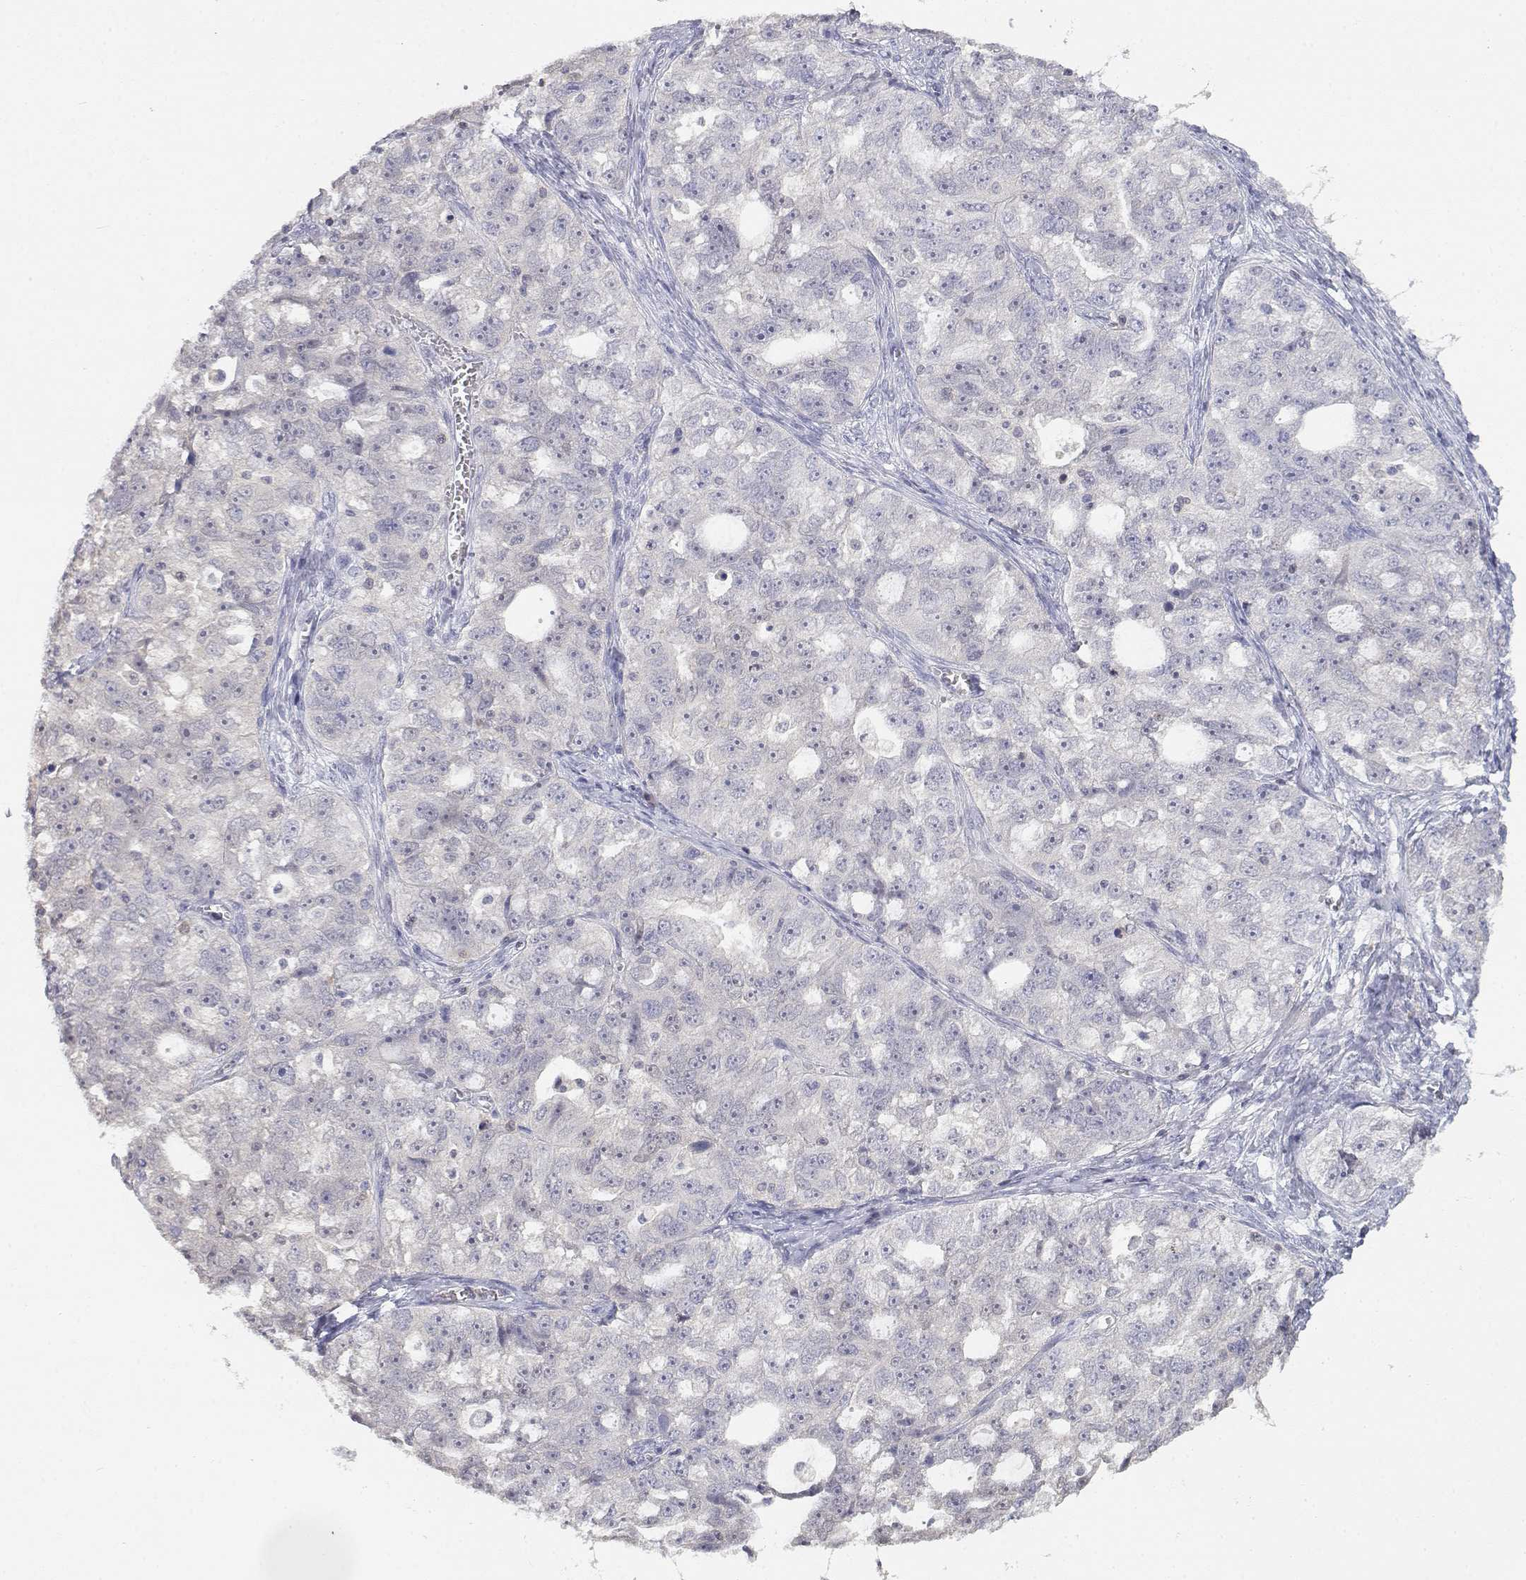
{"staining": {"intensity": "negative", "quantity": "none", "location": "none"}, "tissue": "ovarian cancer", "cell_type": "Tumor cells", "image_type": "cancer", "snomed": [{"axis": "morphology", "description": "Cystadenocarcinoma, serous, NOS"}, {"axis": "topography", "description": "Ovary"}], "caption": "High power microscopy micrograph of an immunohistochemistry (IHC) image of ovarian cancer, revealing no significant expression in tumor cells. The staining is performed using DAB brown chromogen with nuclei counter-stained in using hematoxylin.", "gene": "ADA", "patient": {"sex": "female", "age": 51}}